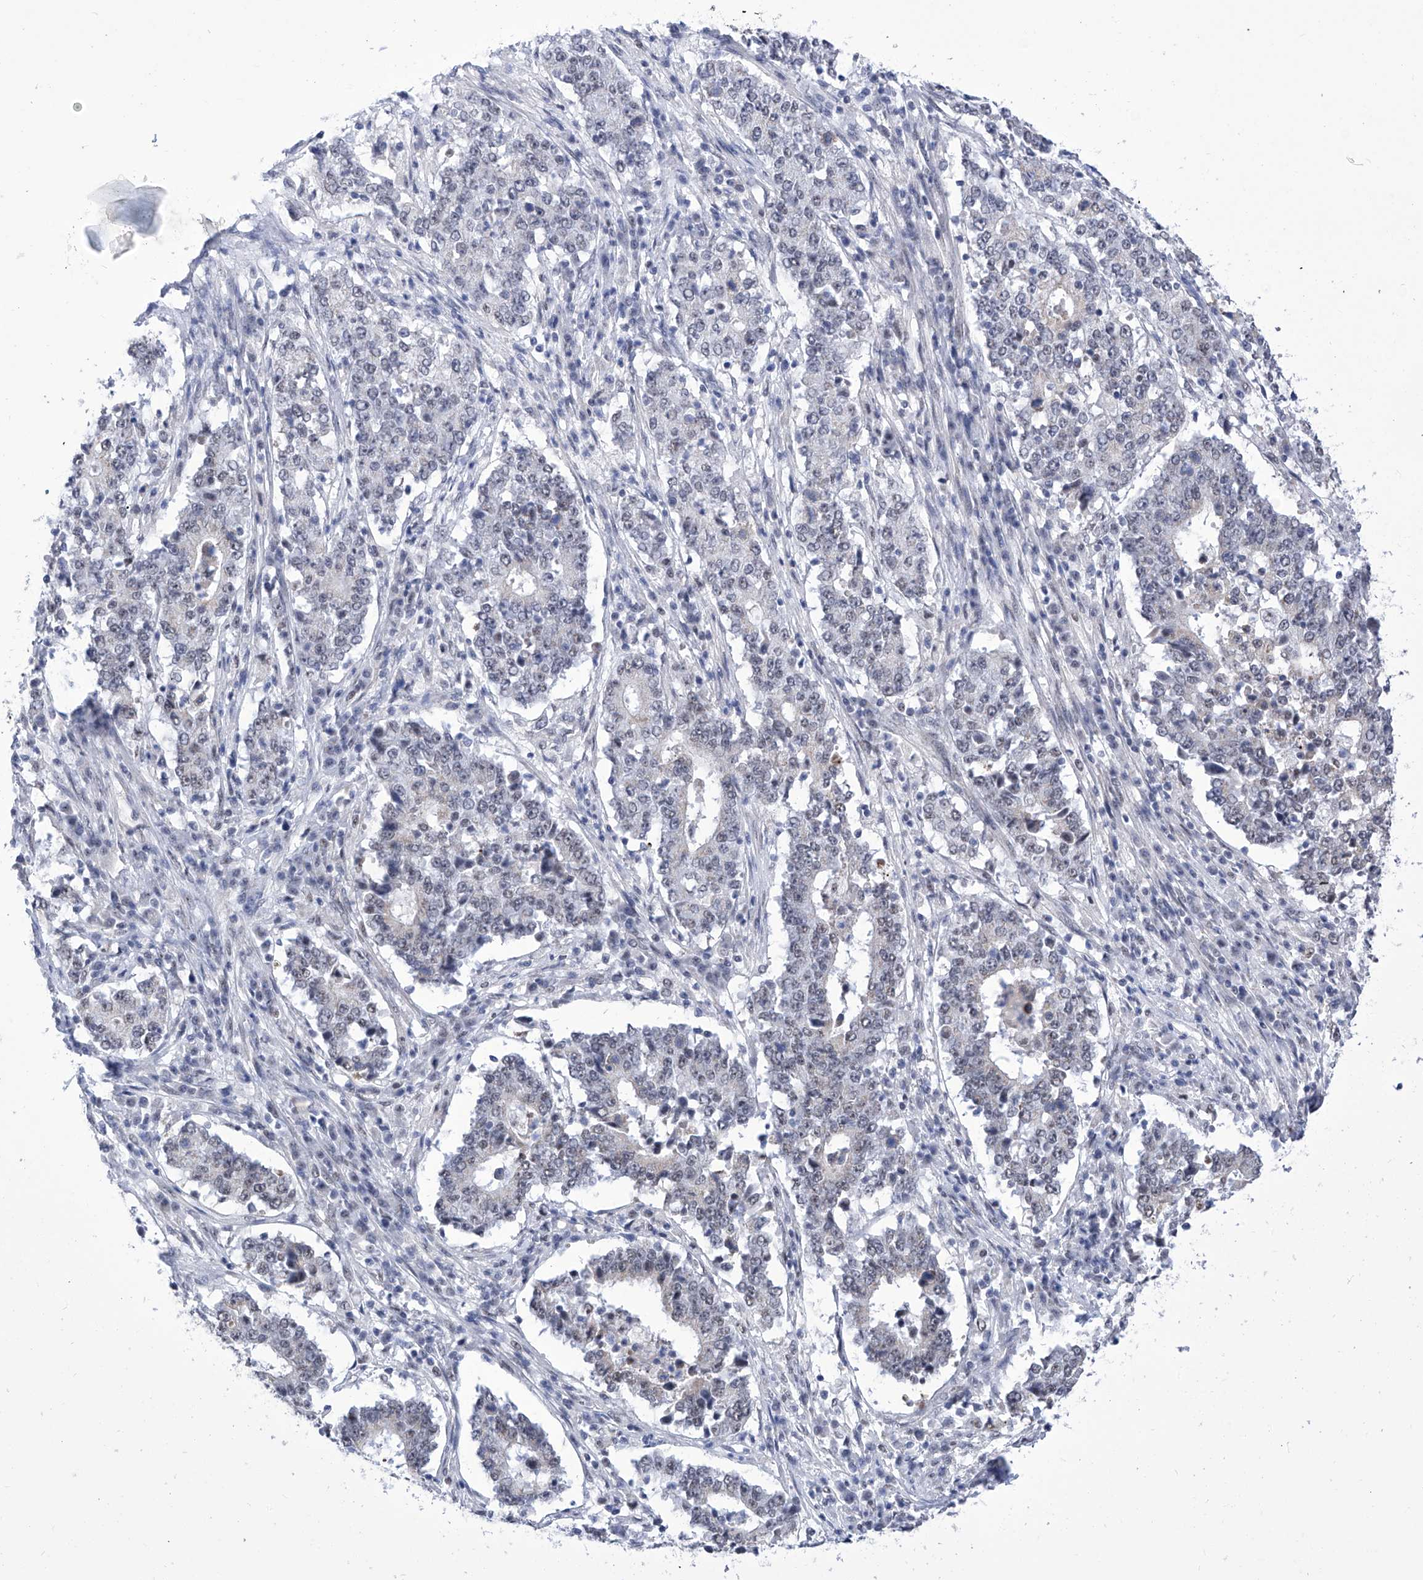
{"staining": {"intensity": "negative", "quantity": "none", "location": "none"}, "tissue": "stomach cancer", "cell_type": "Tumor cells", "image_type": "cancer", "snomed": [{"axis": "morphology", "description": "Adenocarcinoma, NOS"}, {"axis": "topography", "description": "Stomach"}], "caption": "Immunohistochemical staining of human adenocarcinoma (stomach) exhibits no significant expression in tumor cells.", "gene": "SART1", "patient": {"sex": "male", "age": 59}}